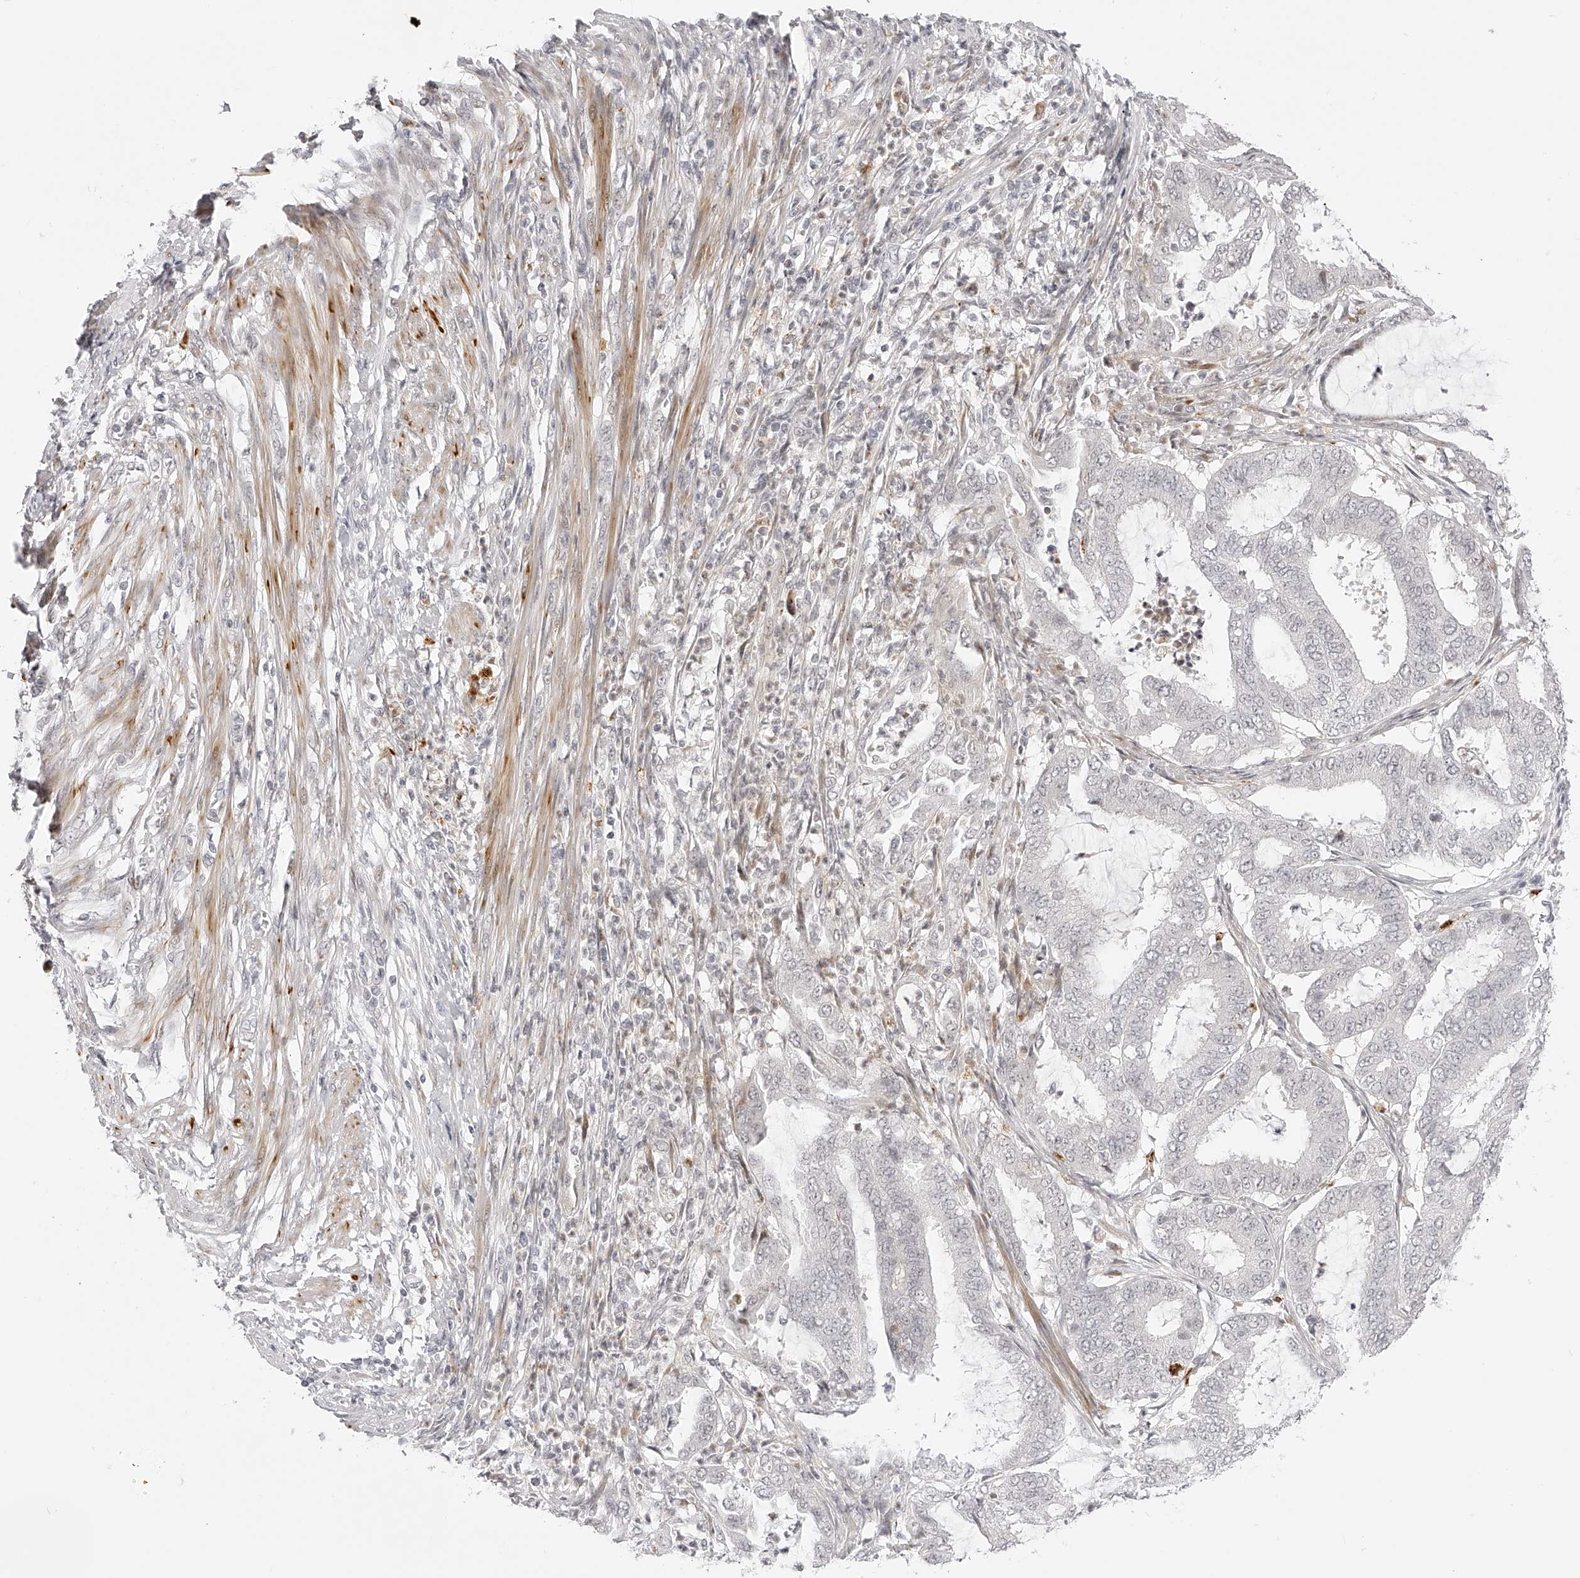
{"staining": {"intensity": "negative", "quantity": "none", "location": "none"}, "tissue": "endometrial cancer", "cell_type": "Tumor cells", "image_type": "cancer", "snomed": [{"axis": "morphology", "description": "Adenocarcinoma, NOS"}, {"axis": "topography", "description": "Endometrium"}], "caption": "This photomicrograph is of endometrial cancer stained with immunohistochemistry (IHC) to label a protein in brown with the nuclei are counter-stained blue. There is no staining in tumor cells. The staining was performed using DAB to visualize the protein expression in brown, while the nuclei were stained in blue with hematoxylin (Magnification: 20x).", "gene": "PLEKHG1", "patient": {"sex": "female", "age": 51}}